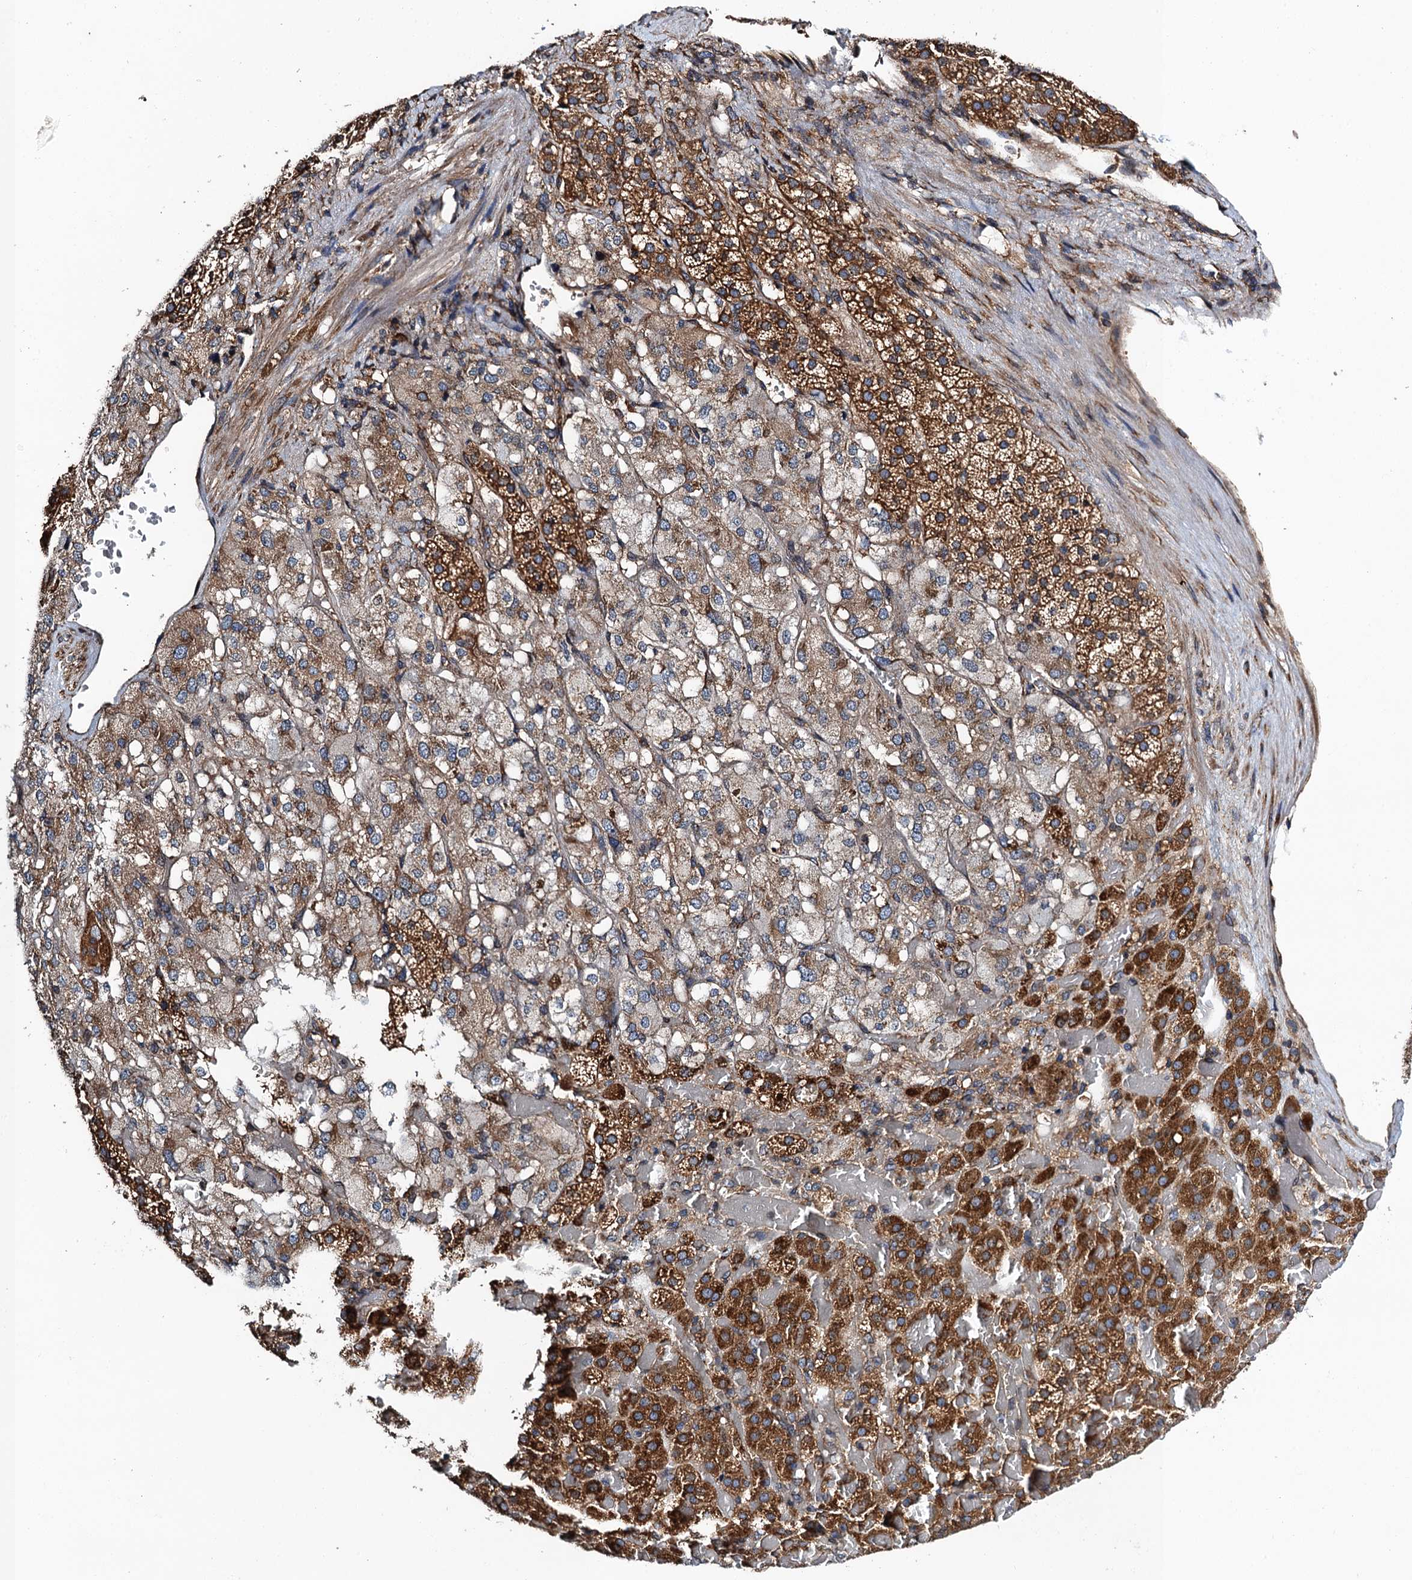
{"staining": {"intensity": "strong", "quantity": "25%-75%", "location": "cytoplasmic/membranous"}, "tissue": "adrenal gland", "cell_type": "Glandular cells", "image_type": "normal", "snomed": [{"axis": "morphology", "description": "Normal tissue, NOS"}, {"axis": "topography", "description": "Adrenal gland"}], "caption": "This is an image of immunohistochemistry (IHC) staining of unremarkable adrenal gland, which shows strong staining in the cytoplasmic/membranous of glandular cells.", "gene": "MDM1", "patient": {"sex": "female", "age": 59}}